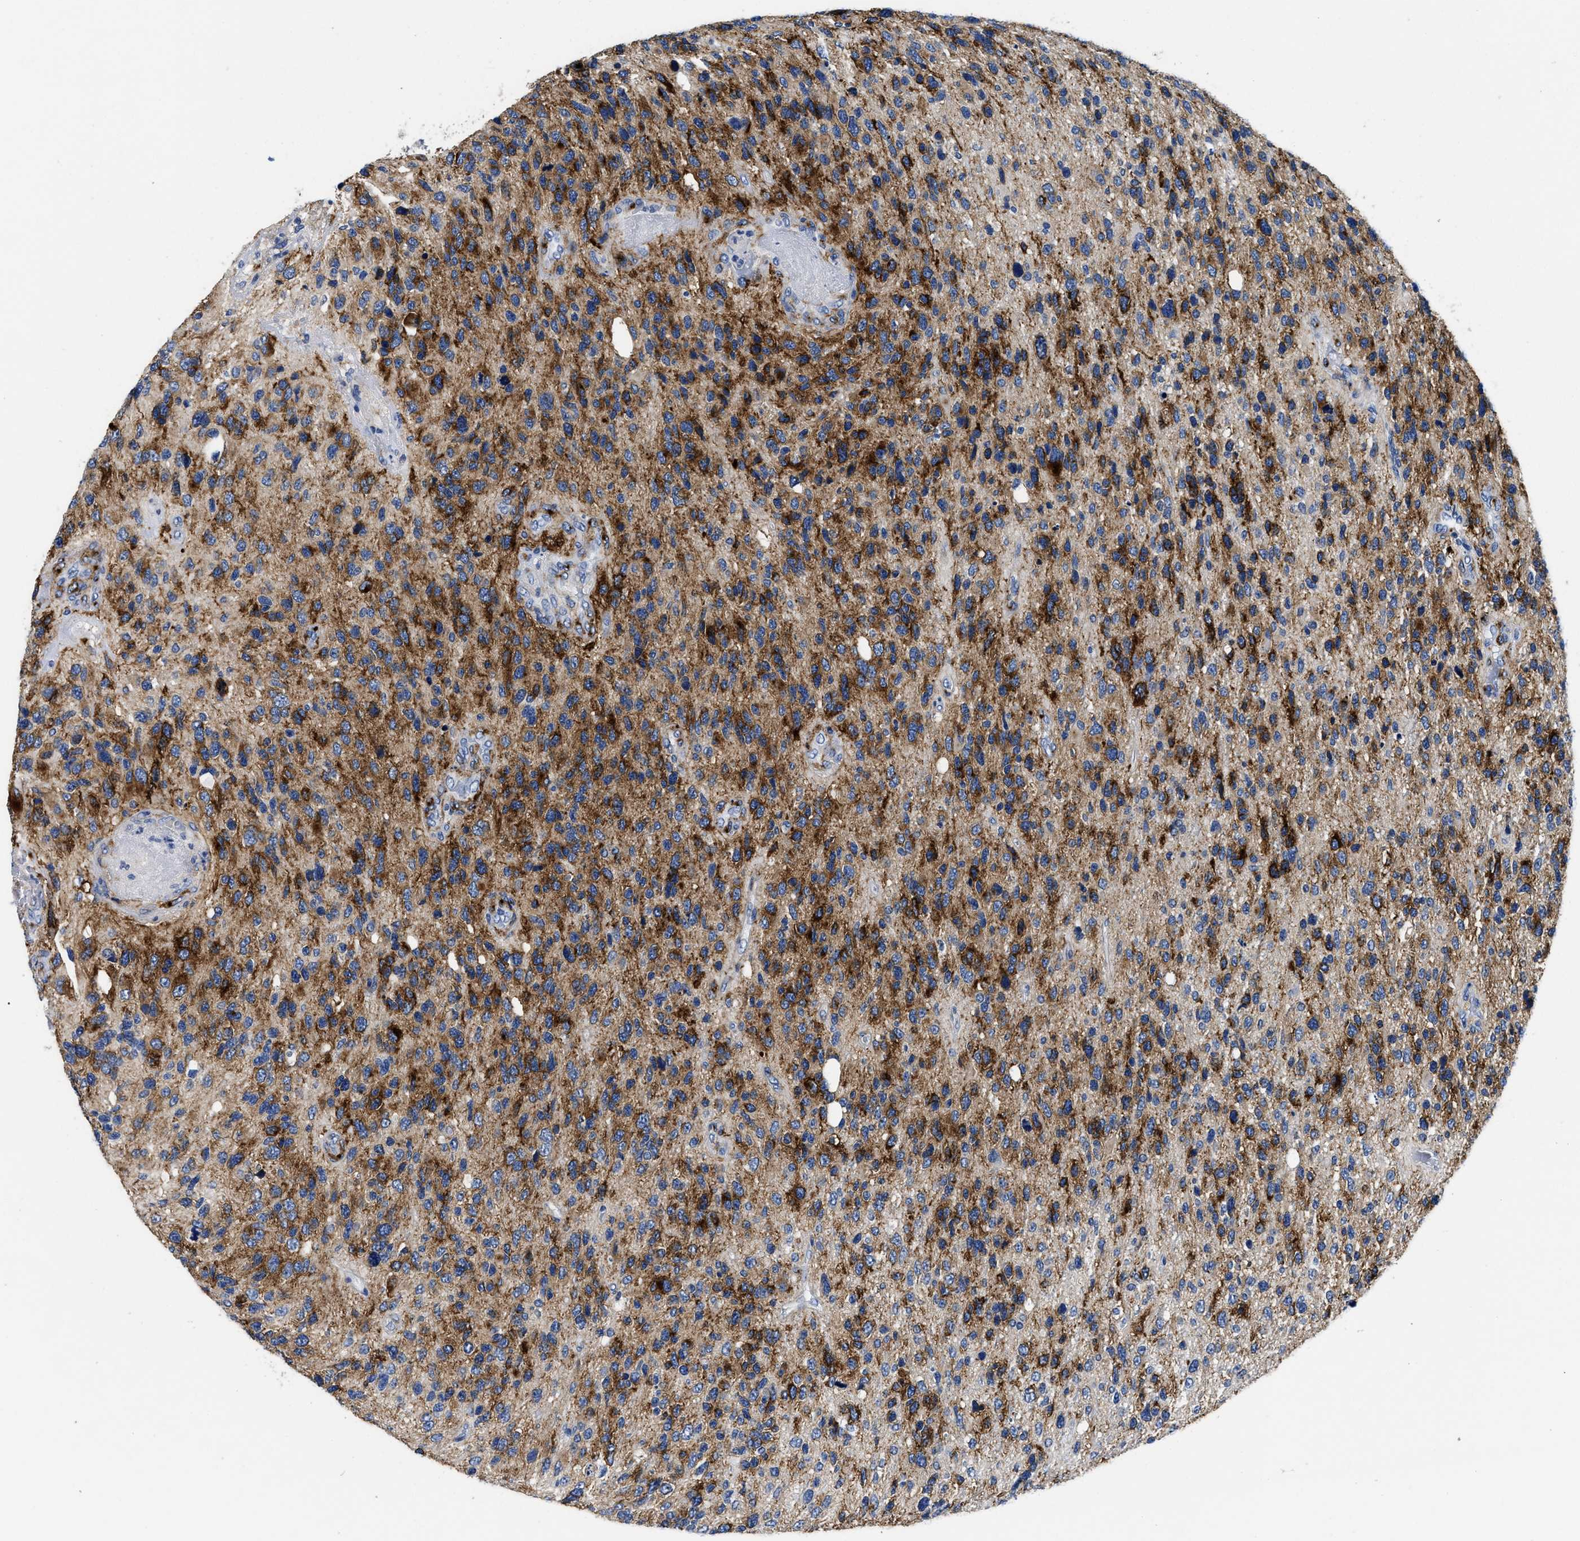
{"staining": {"intensity": "strong", "quantity": ">75%", "location": "cytoplasmic/membranous"}, "tissue": "glioma", "cell_type": "Tumor cells", "image_type": "cancer", "snomed": [{"axis": "morphology", "description": "Glioma, malignant, High grade"}, {"axis": "topography", "description": "Brain"}], "caption": "Immunohistochemical staining of glioma exhibits high levels of strong cytoplasmic/membranous staining in approximately >75% of tumor cells.", "gene": "SLC35F1", "patient": {"sex": "female", "age": 58}}